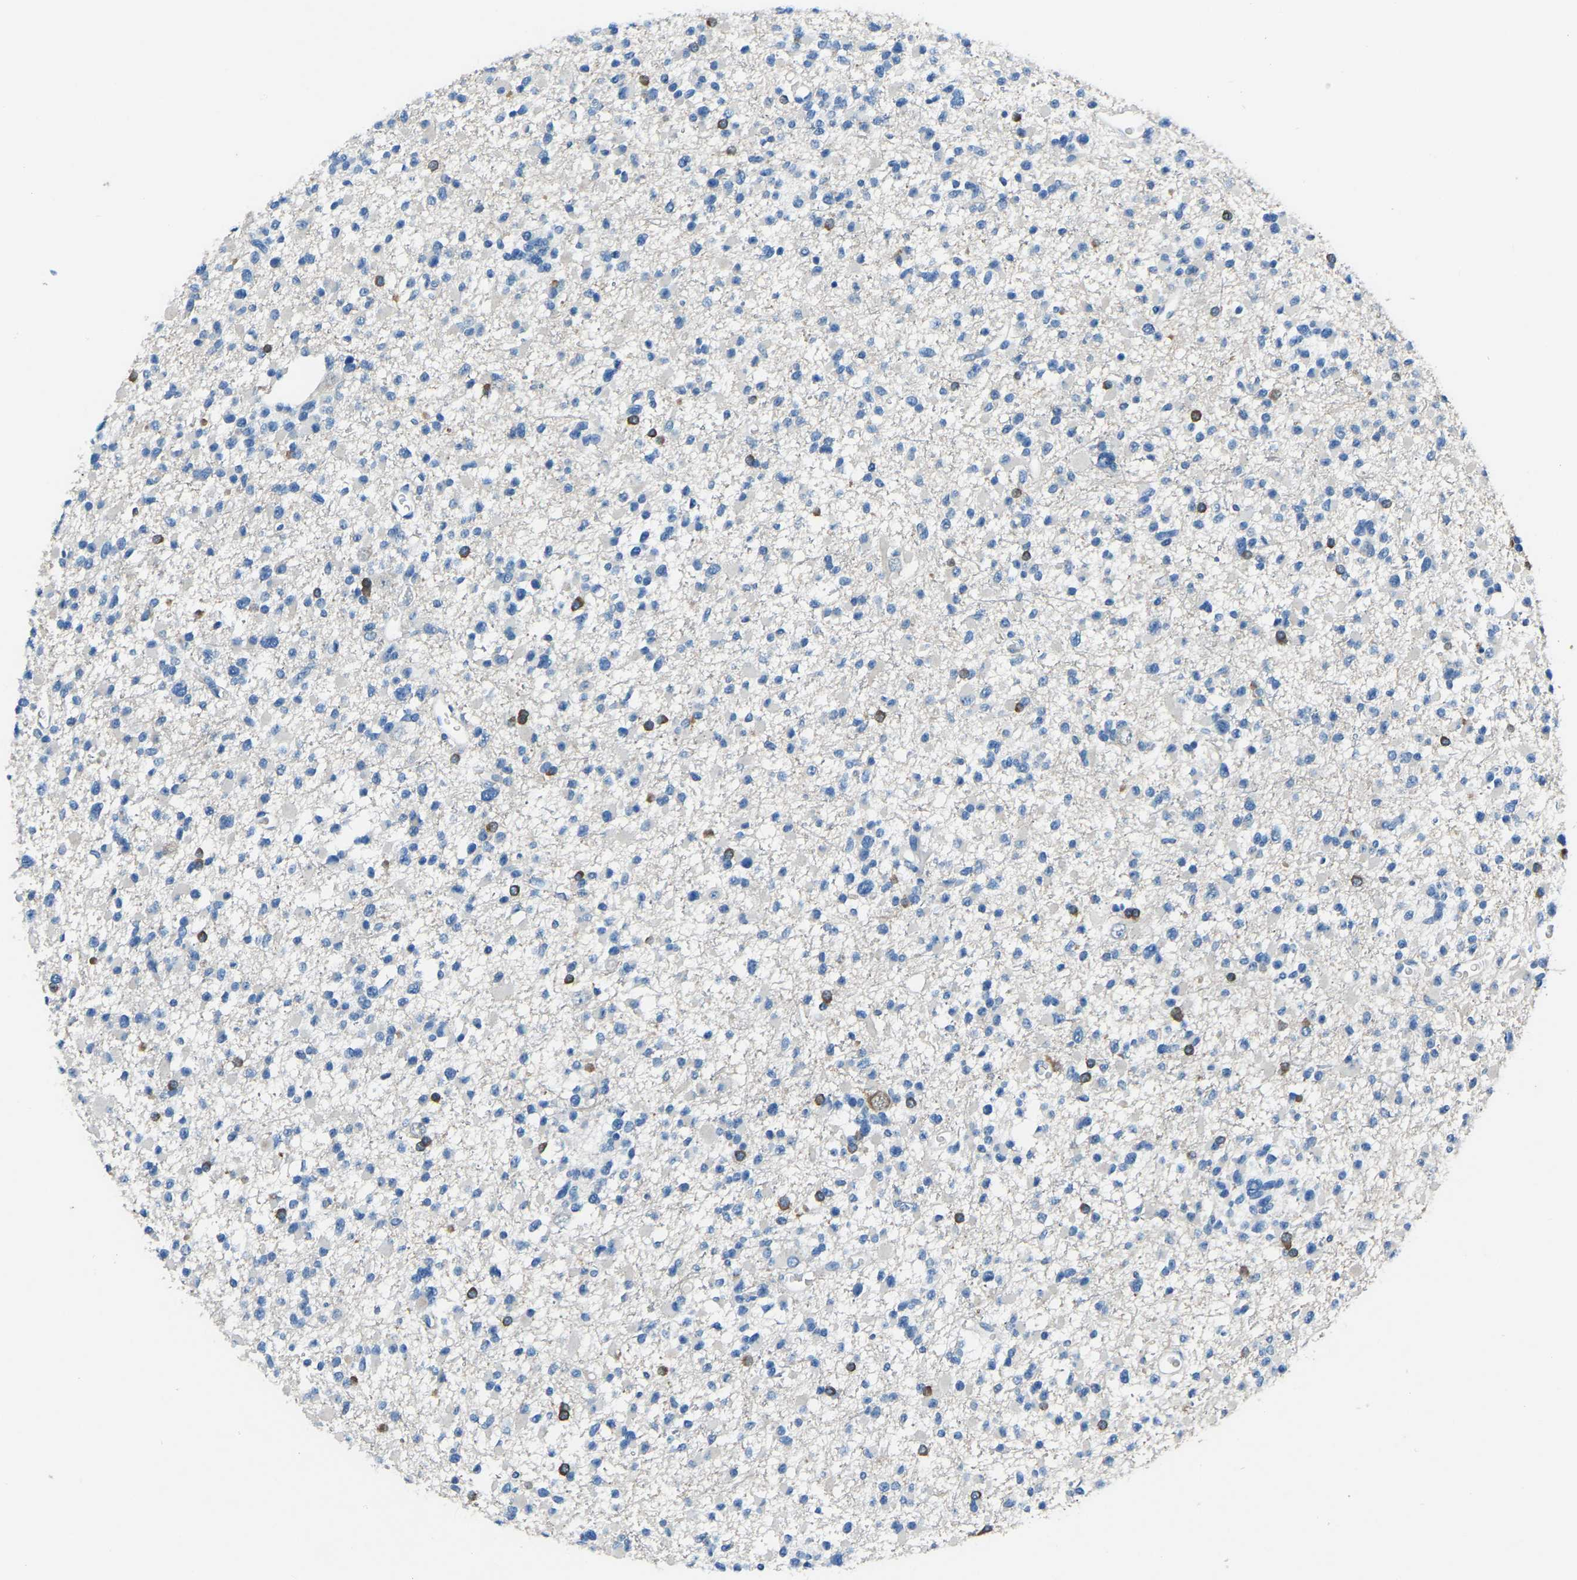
{"staining": {"intensity": "negative", "quantity": "none", "location": "none"}, "tissue": "glioma", "cell_type": "Tumor cells", "image_type": "cancer", "snomed": [{"axis": "morphology", "description": "Glioma, malignant, Low grade"}, {"axis": "topography", "description": "Brain"}], "caption": "Glioma was stained to show a protein in brown. There is no significant staining in tumor cells. (DAB immunohistochemistry (IHC) with hematoxylin counter stain).", "gene": "XIRP1", "patient": {"sex": "female", "age": 22}}